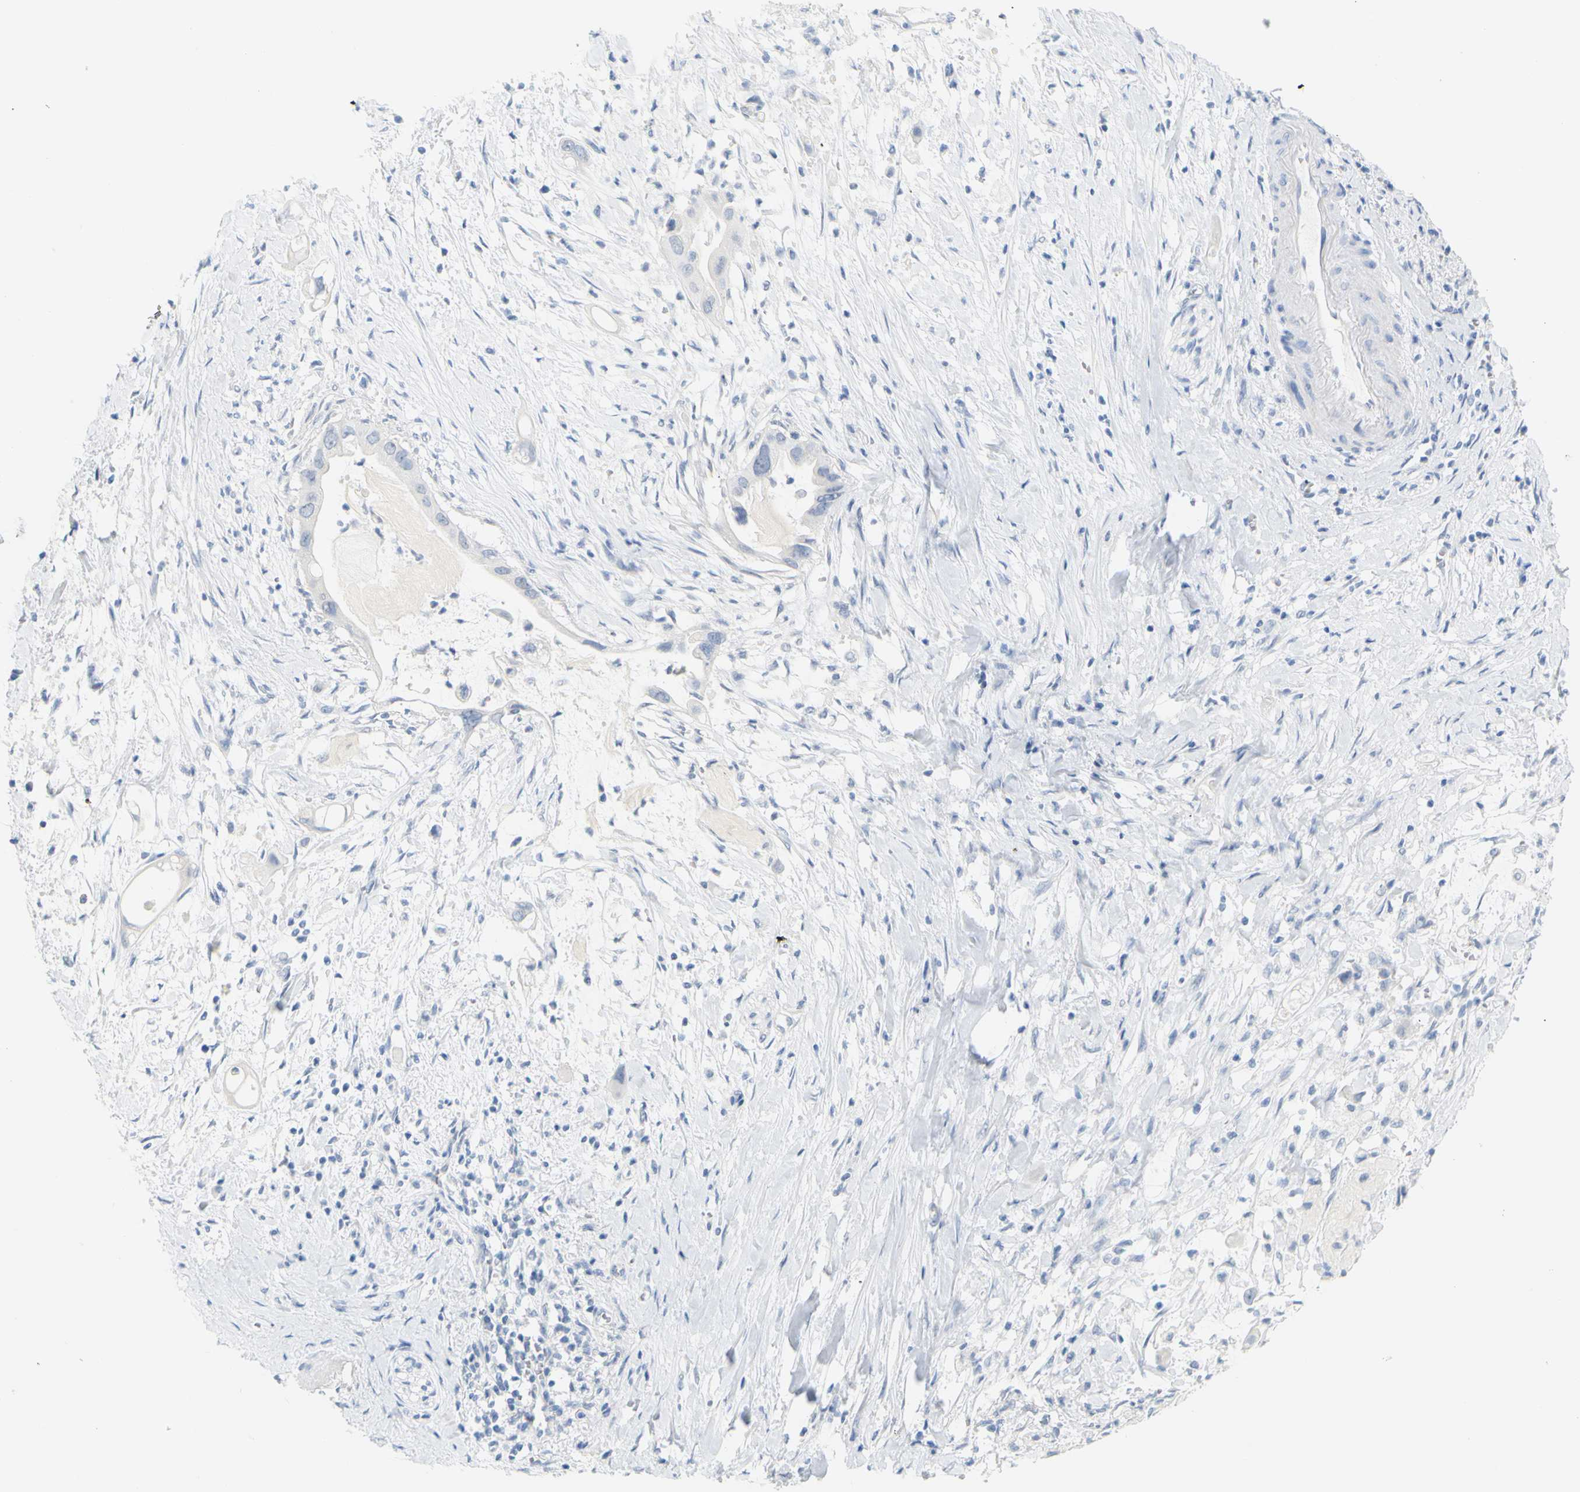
{"staining": {"intensity": "negative", "quantity": "none", "location": "none"}, "tissue": "pancreatic cancer", "cell_type": "Tumor cells", "image_type": "cancer", "snomed": [{"axis": "morphology", "description": "Adenocarcinoma, NOS"}, {"axis": "topography", "description": "Pancreas"}], "caption": "Immunohistochemical staining of pancreatic cancer reveals no significant positivity in tumor cells. (Brightfield microscopy of DAB IHC at high magnification).", "gene": "OPN1SW", "patient": {"sex": "male", "age": 55}}